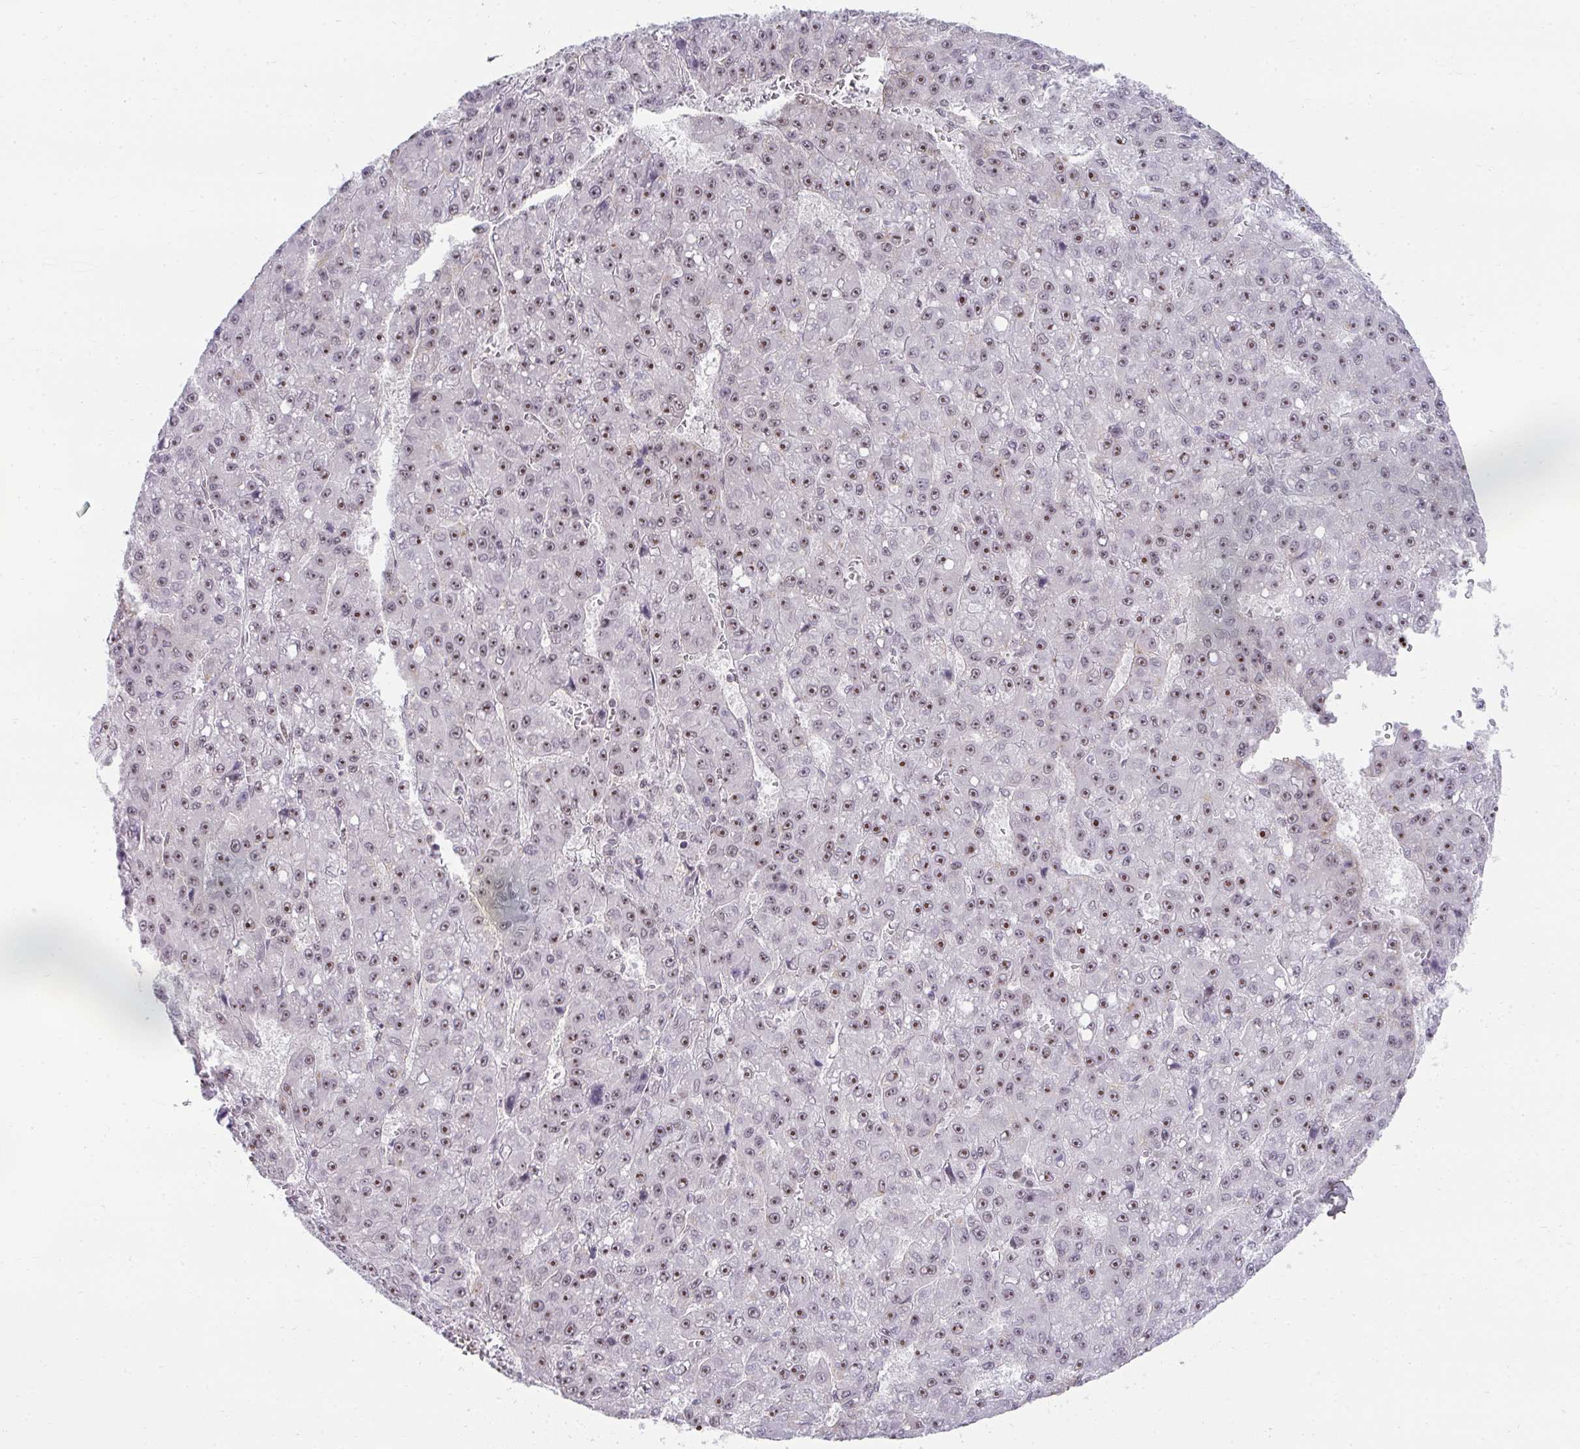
{"staining": {"intensity": "moderate", "quantity": "25%-75%", "location": "nuclear"}, "tissue": "liver cancer", "cell_type": "Tumor cells", "image_type": "cancer", "snomed": [{"axis": "morphology", "description": "Carcinoma, Hepatocellular, NOS"}, {"axis": "topography", "description": "Liver"}], "caption": "A high-resolution micrograph shows immunohistochemistry staining of liver cancer (hepatocellular carcinoma), which displays moderate nuclear positivity in about 25%-75% of tumor cells.", "gene": "HIRA", "patient": {"sex": "male", "age": 70}}